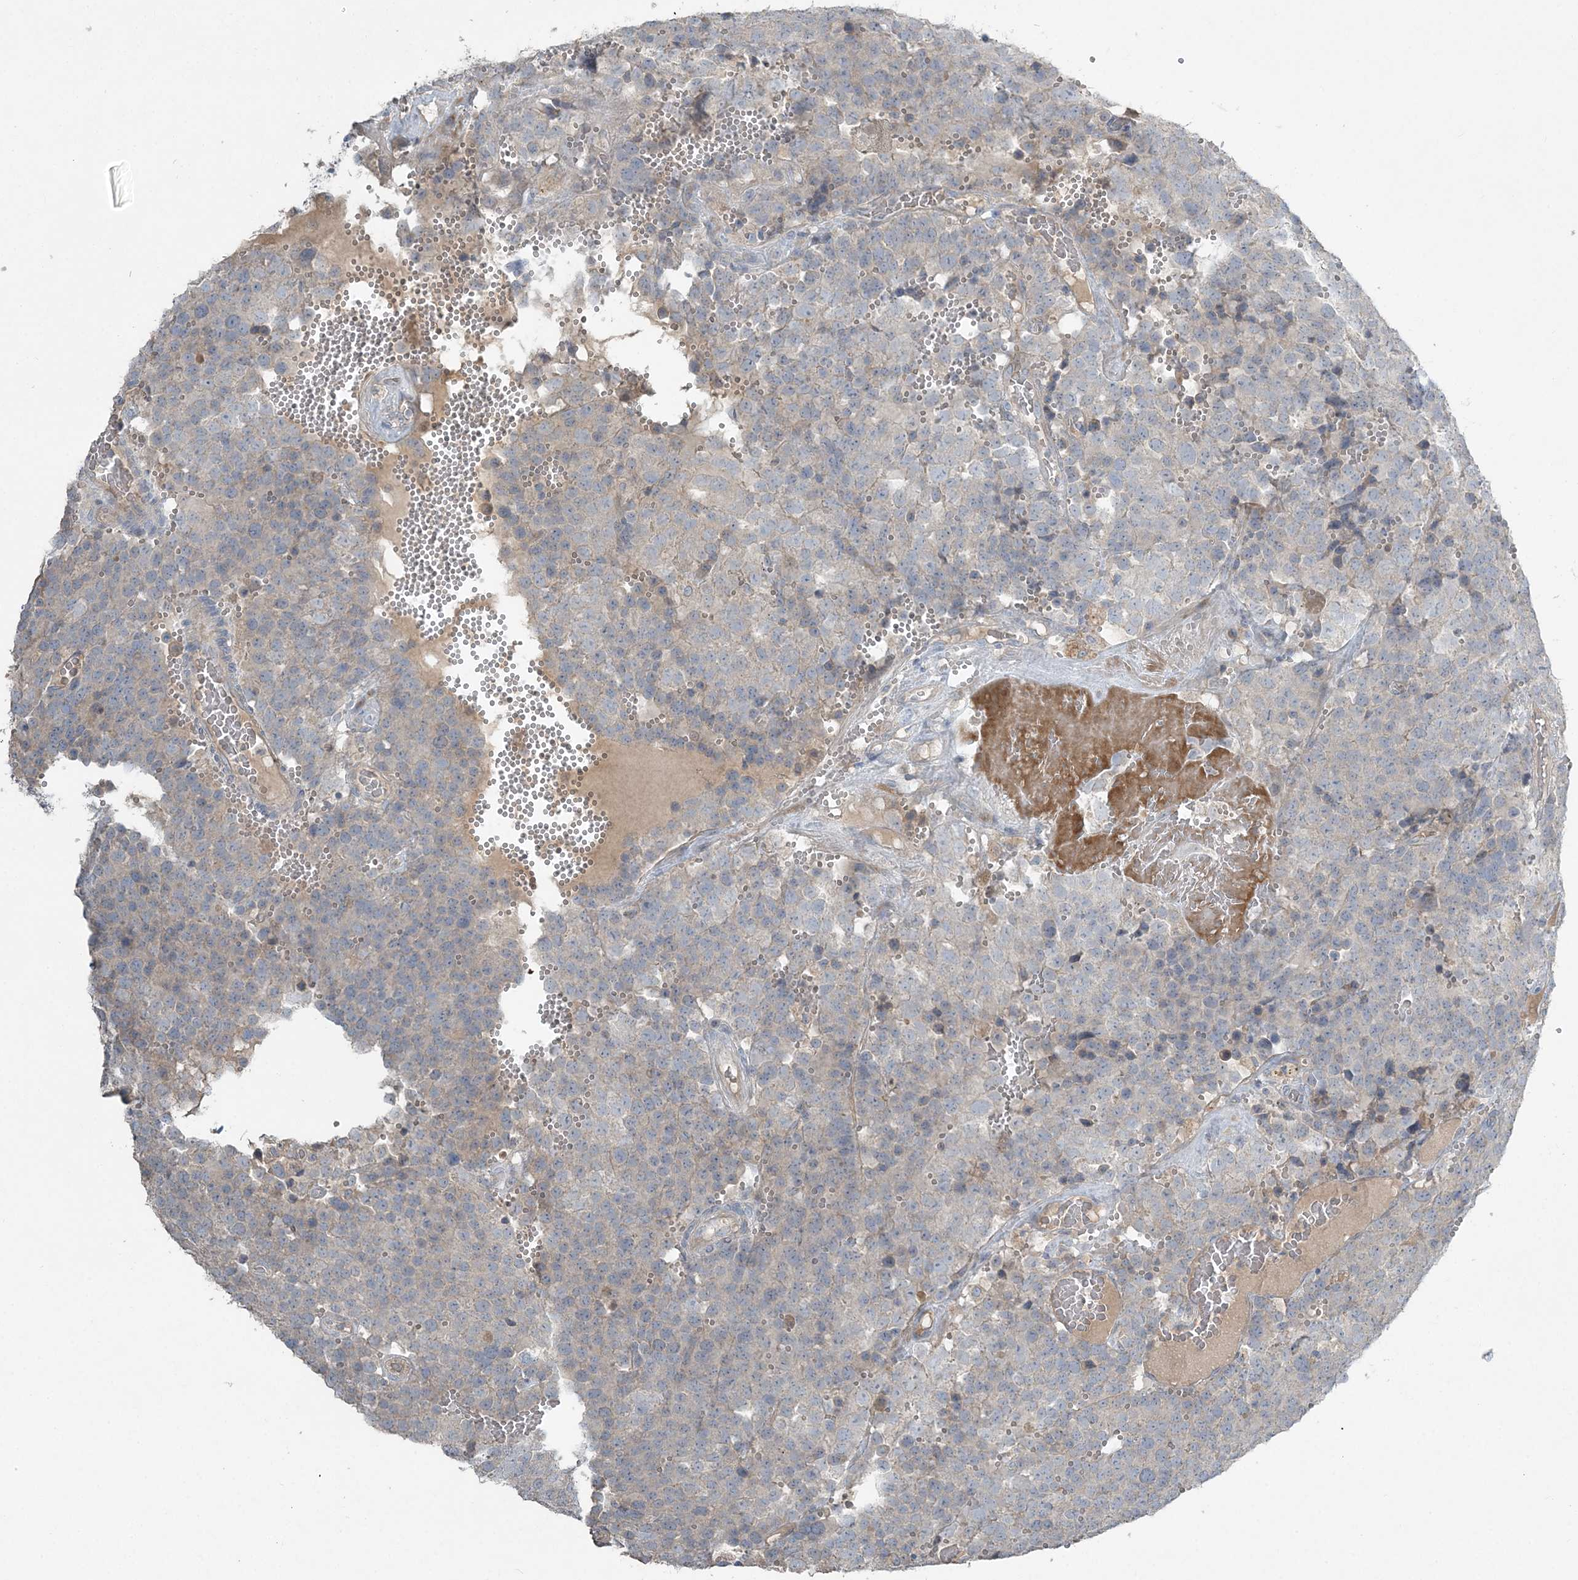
{"staining": {"intensity": "weak", "quantity": "<25%", "location": "cytoplasmic/membranous"}, "tissue": "testis cancer", "cell_type": "Tumor cells", "image_type": "cancer", "snomed": [{"axis": "morphology", "description": "Seminoma, NOS"}, {"axis": "topography", "description": "Testis"}], "caption": "The histopathology image reveals no staining of tumor cells in testis cancer (seminoma).", "gene": "SLC4A10", "patient": {"sex": "male", "age": 71}}